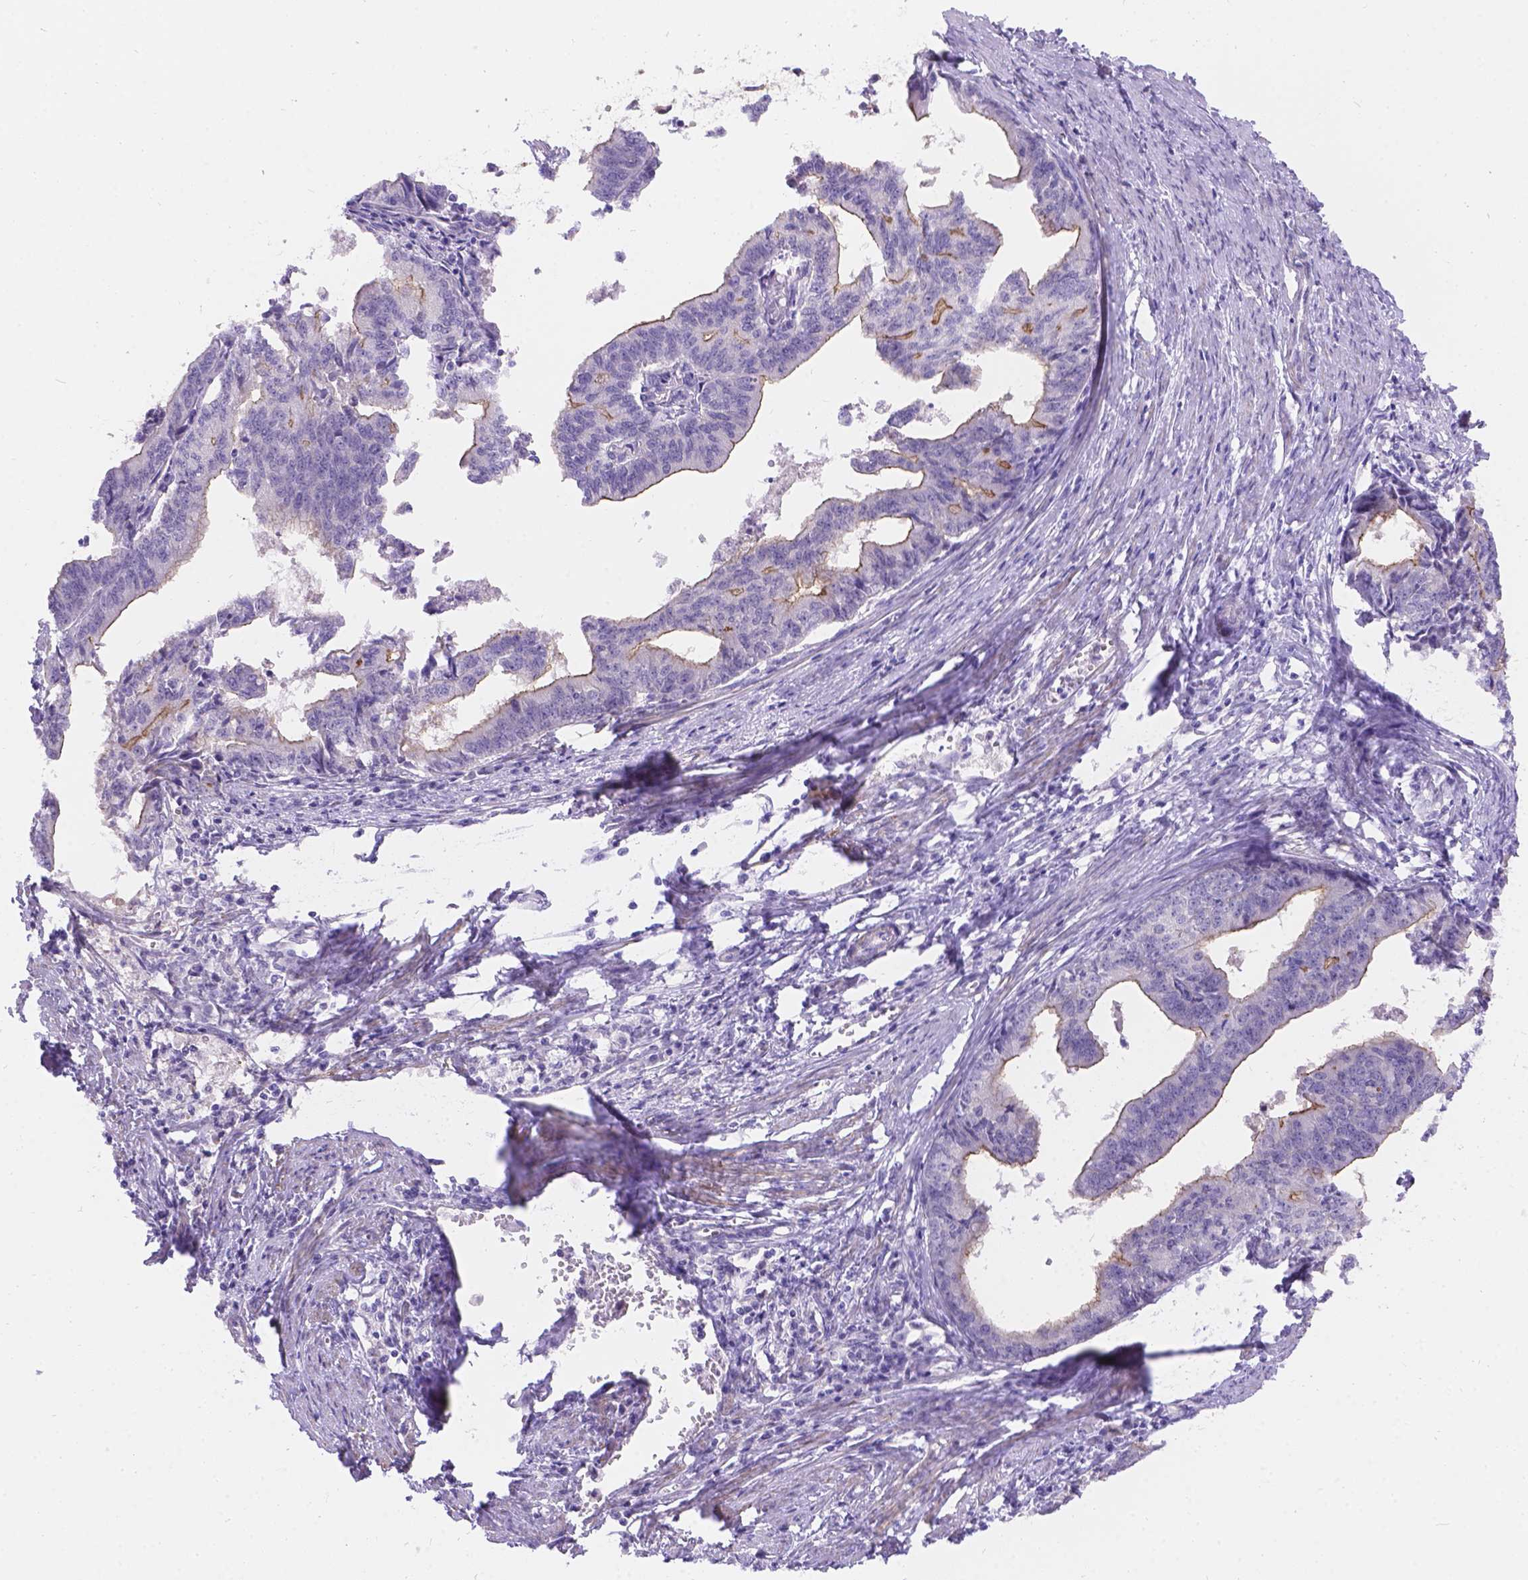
{"staining": {"intensity": "moderate", "quantity": "<25%", "location": "cytoplasmic/membranous"}, "tissue": "endometrial cancer", "cell_type": "Tumor cells", "image_type": "cancer", "snomed": [{"axis": "morphology", "description": "Adenocarcinoma, NOS"}, {"axis": "topography", "description": "Endometrium"}], "caption": "Protein expression analysis of endometrial cancer demonstrates moderate cytoplasmic/membranous positivity in about <25% of tumor cells. The staining was performed using DAB, with brown indicating positive protein expression. Nuclei are stained blue with hematoxylin.", "gene": "PALS1", "patient": {"sex": "female", "age": 65}}